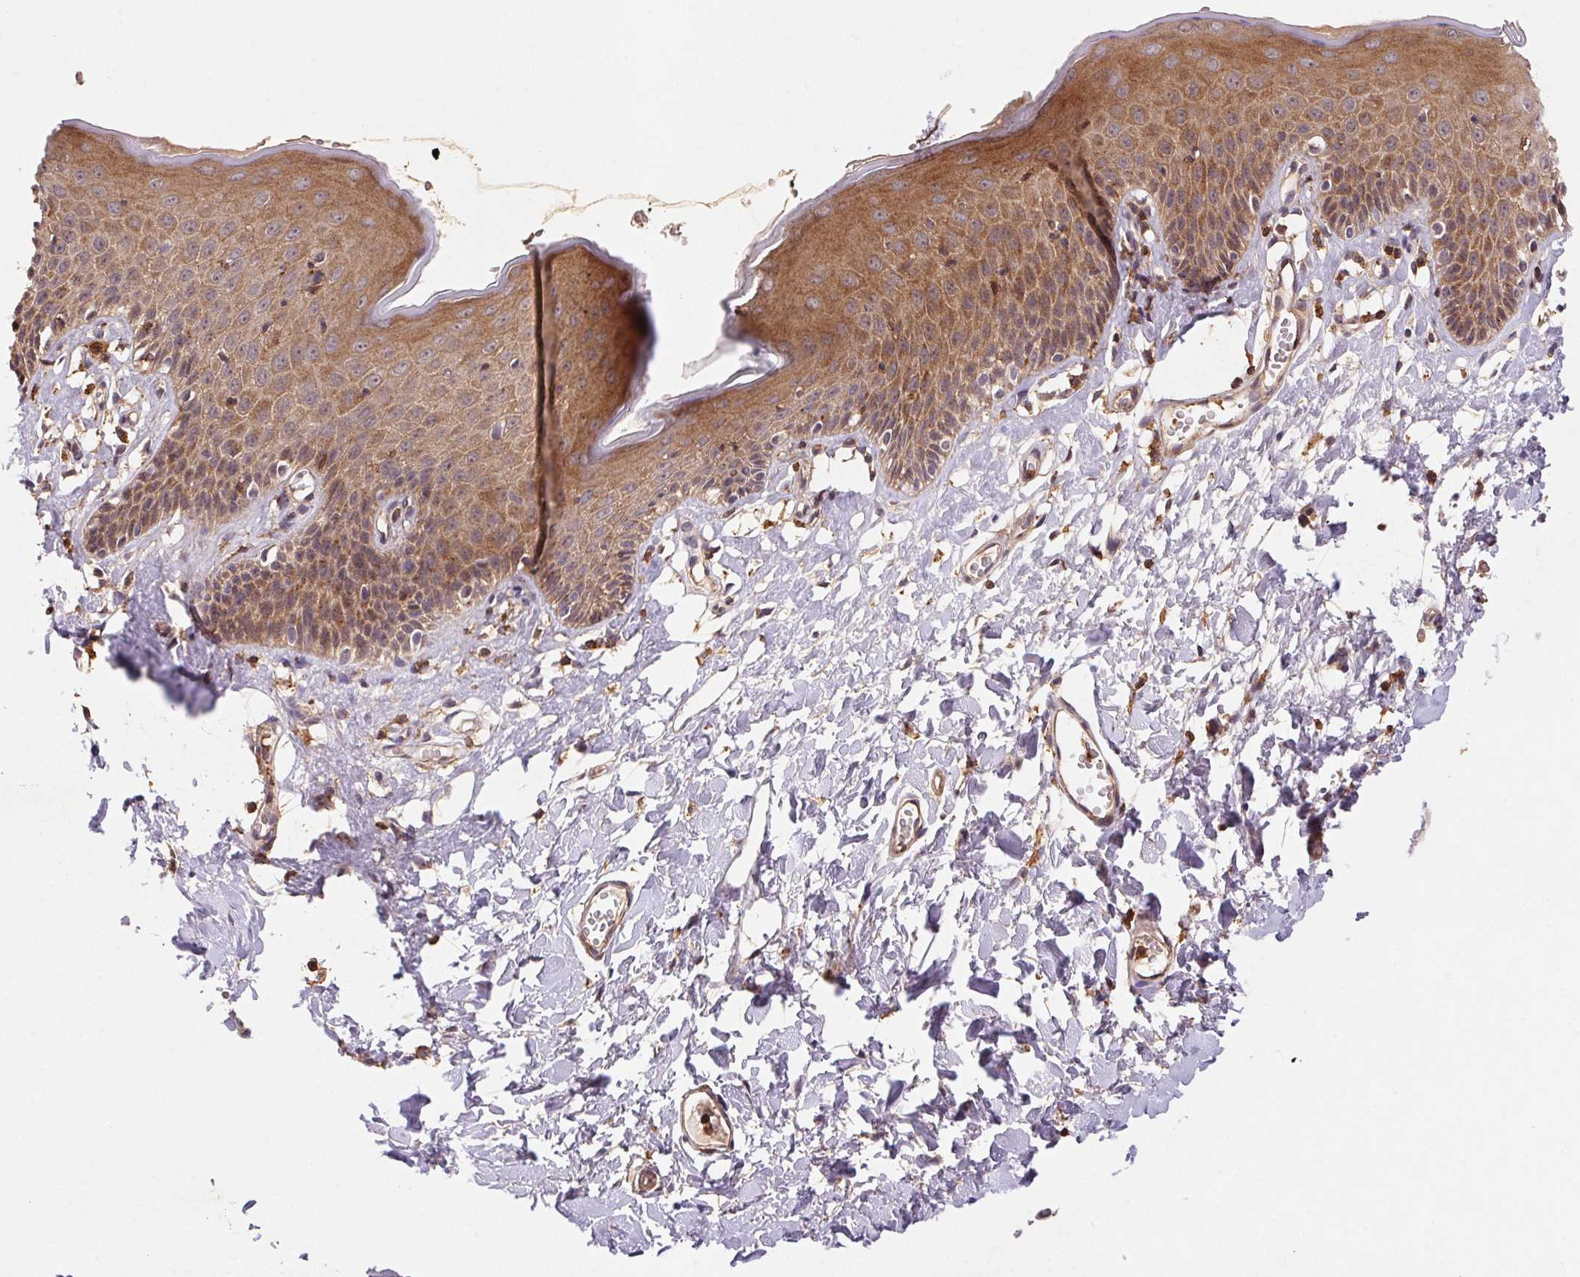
{"staining": {"intensity": "moderate", "quantity": ">75%", "location": "cytoplasmic/membranous"}, "tissue": "skin", "cell_type": "Epidermal cells", "image_type": "normal", "snomed": [{"axis": "morphology", "description": "Normal tissue, NOS"}, {"axis": "topography", "description": "Vulva"}], "caption": "IHC image of benign skin: human skin stained using IHC displays medium levels of moderate protein expression localized specifically in the cytoplasmic/membranous of epidermal cells, appearing as a cytoplasmic/membranous brown color.", "gene": "ATG10", "patient": {"sex": "female", "age": 68}}